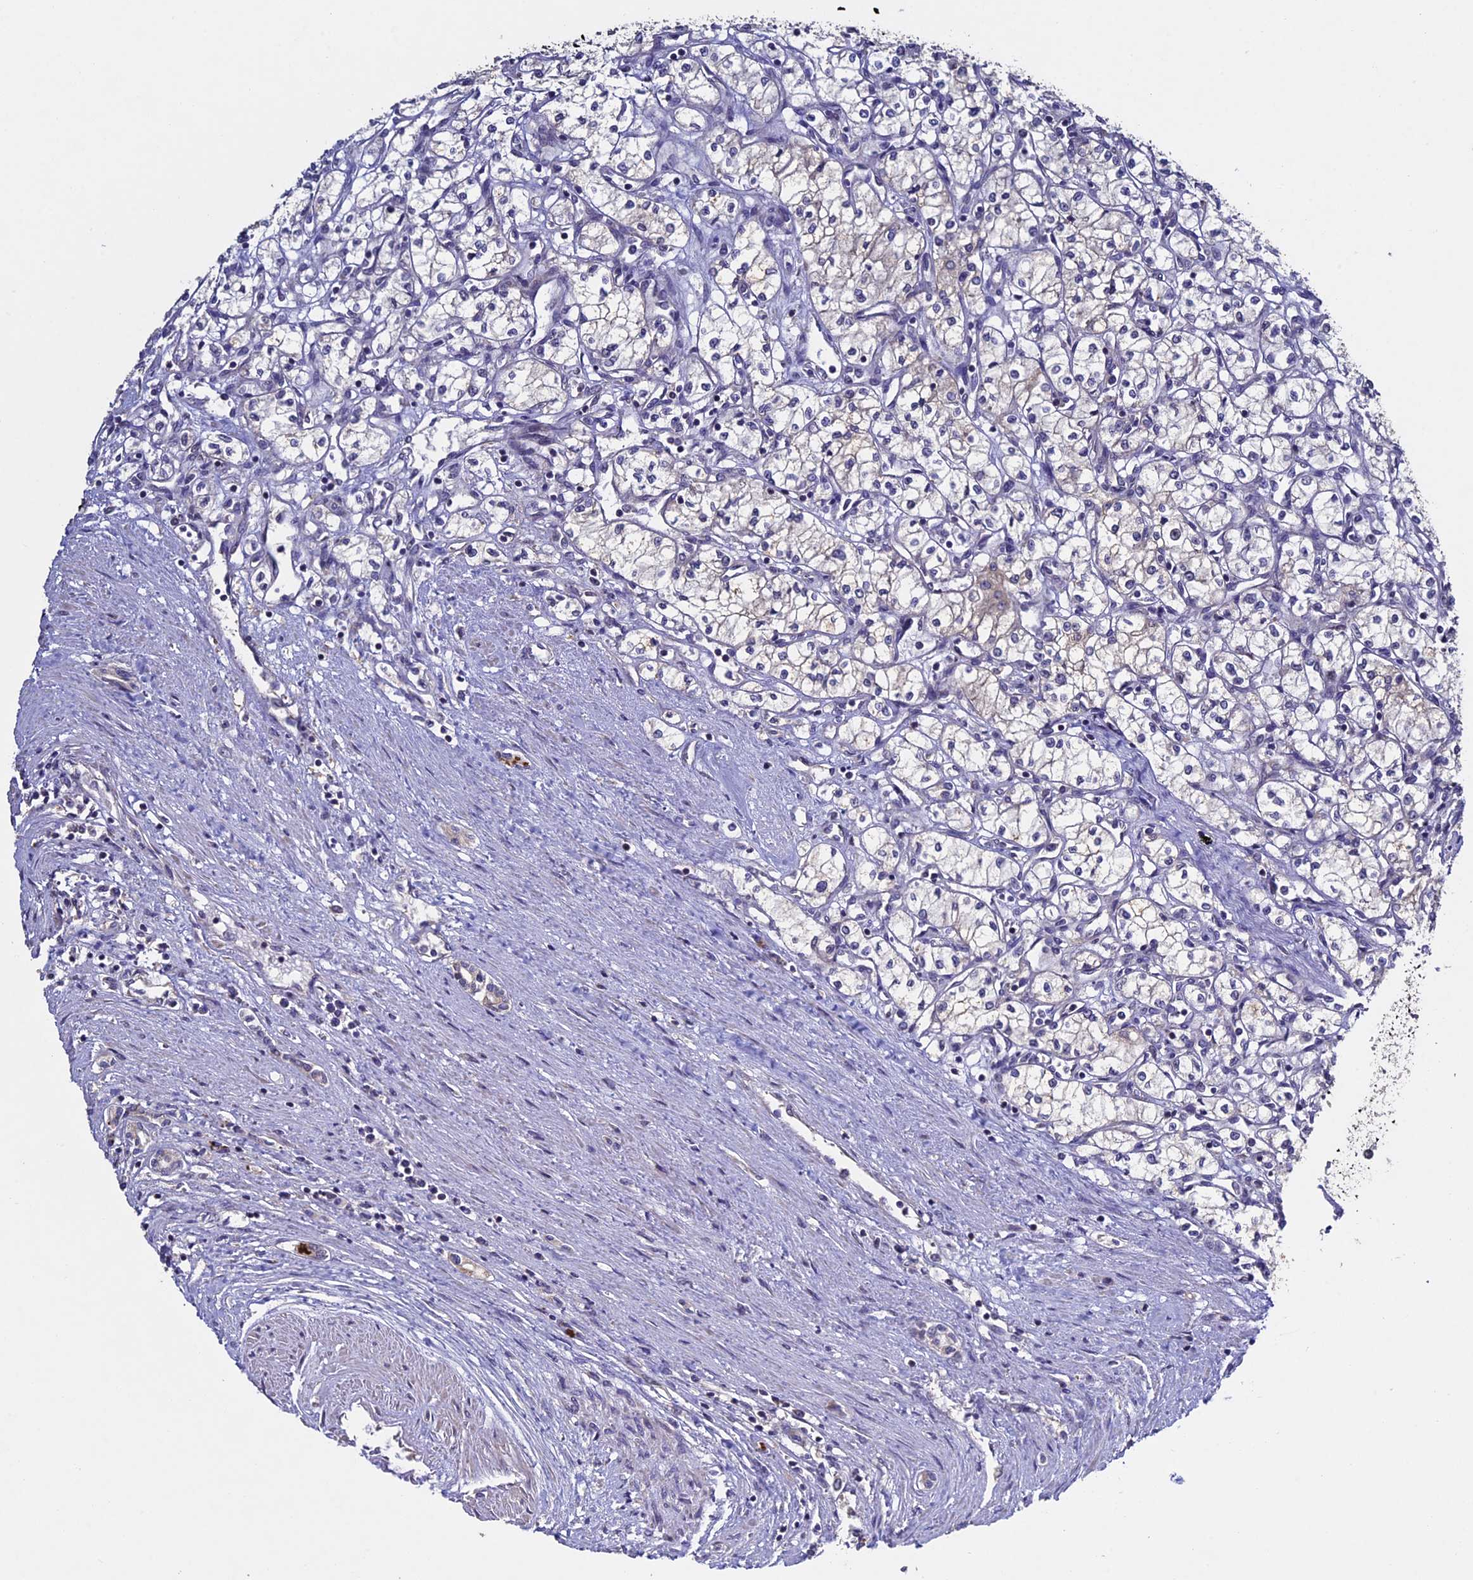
{"staining": {"intensity": "negative", "quantity": "none", "location": "none"}, "tissue": "renal cancer", "cell_type": "Tumor cells", "image_type": "cancer", "snomed": [{"axis": "morphology", "description": "Adenocarcinoma, NOS"}, {"axis": "topography", "description": "Kidney"}], "caption": "A histopathology image of renal cancer (adenocarcinoma) stained for a protein exhibits no brown staining in tumor cells.", "gene": "RNF17", "patient": {"sex": "male", "age": 59}}